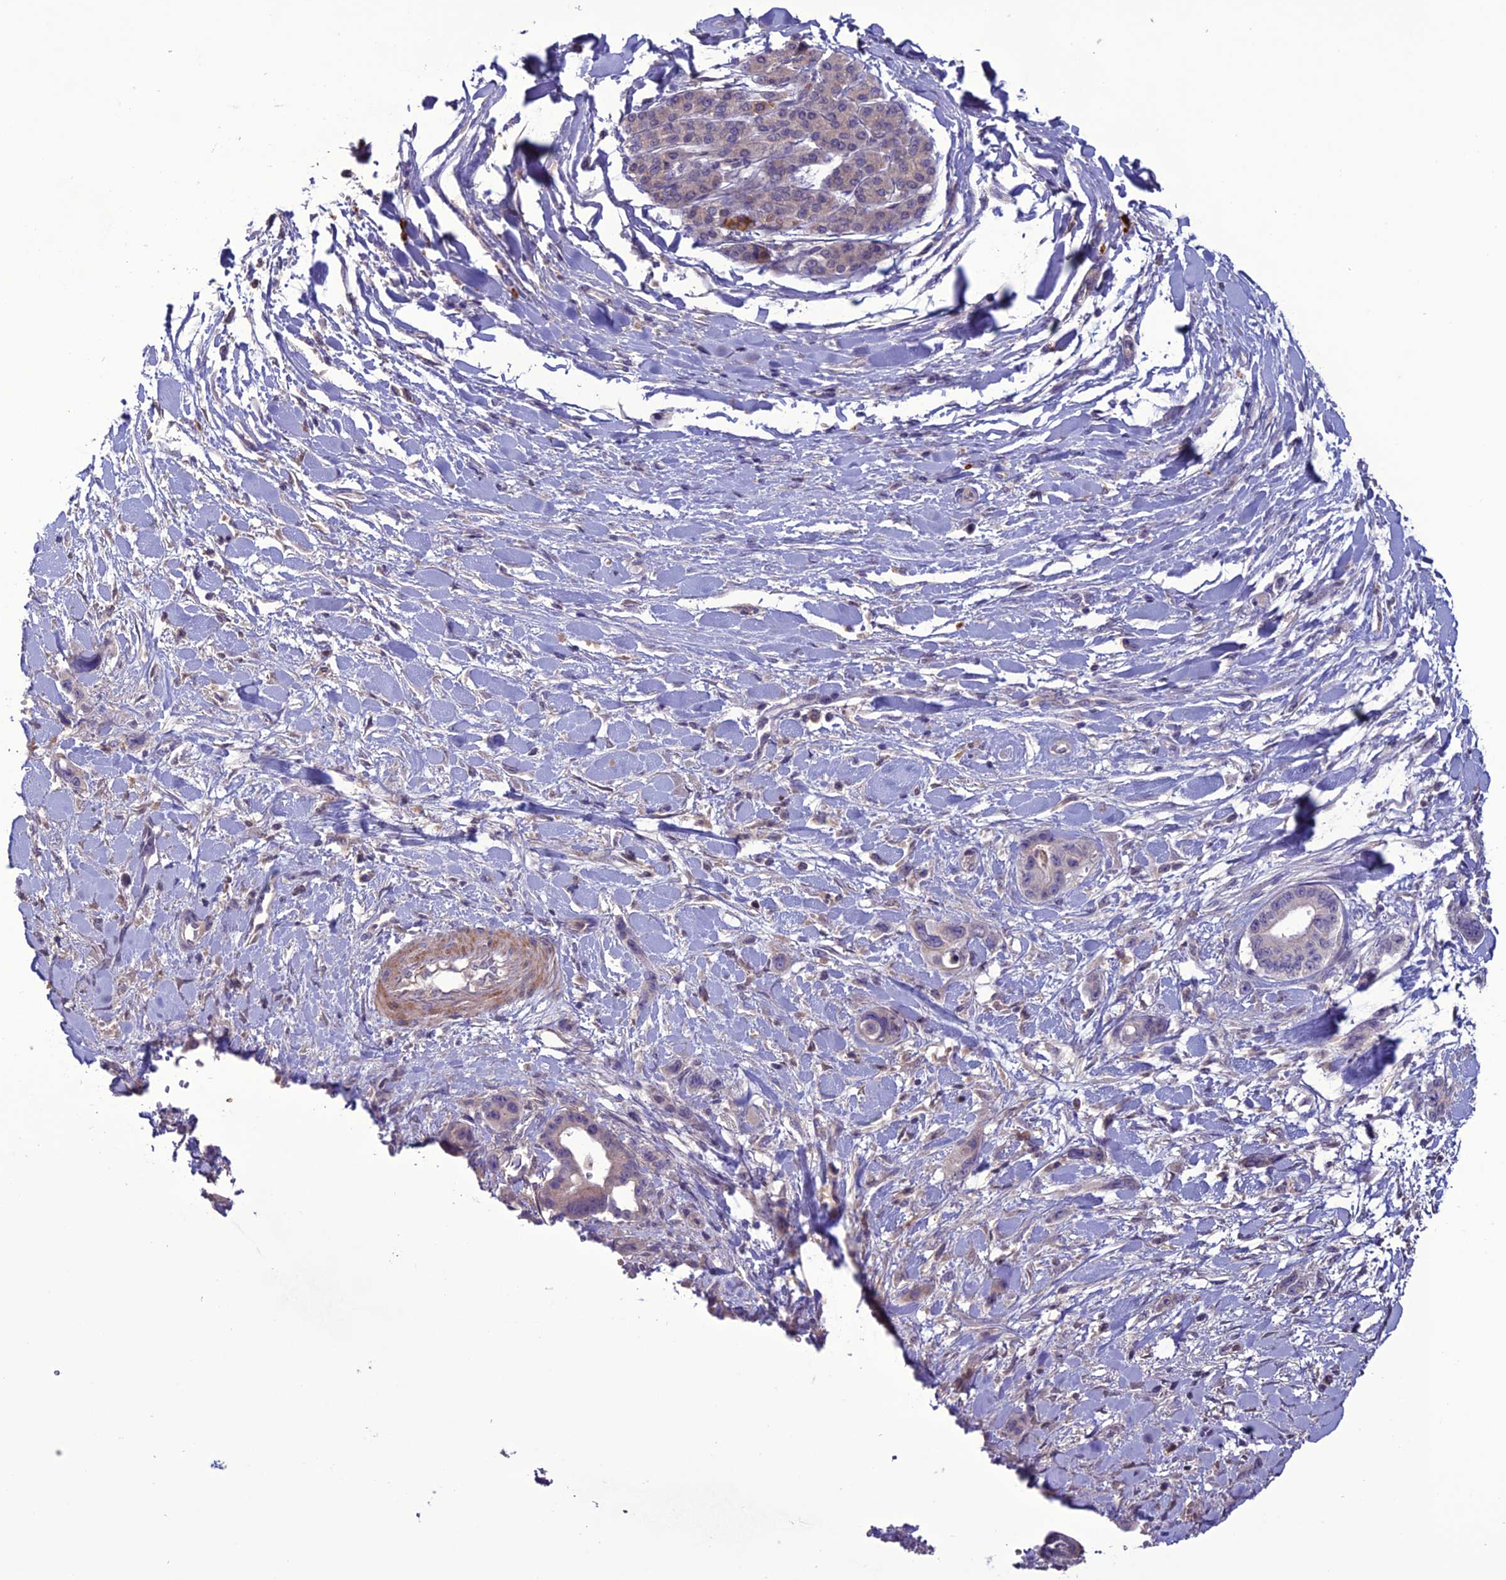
{"staining": {"intensity": "weak", "quantity": "<25%", "location": "cytoplasmic/membranous"}, "tissue": "pancreatic cancer", "cell_type": "Tumor cells", "image_type": "cancer", "snomed": [{"axis": "morphology", "description": "Adenocarcinoma, NOS"}, {"axis": "topography", "description": "Pancreas"}], "caption": "Pancreatic adenocarcinoma stained for a protein using immunohistochemistry (IHC) exhibits no staining tumor cells.", "gene": "C2orf76", "patient": {"sex": "male", "age": 46}}